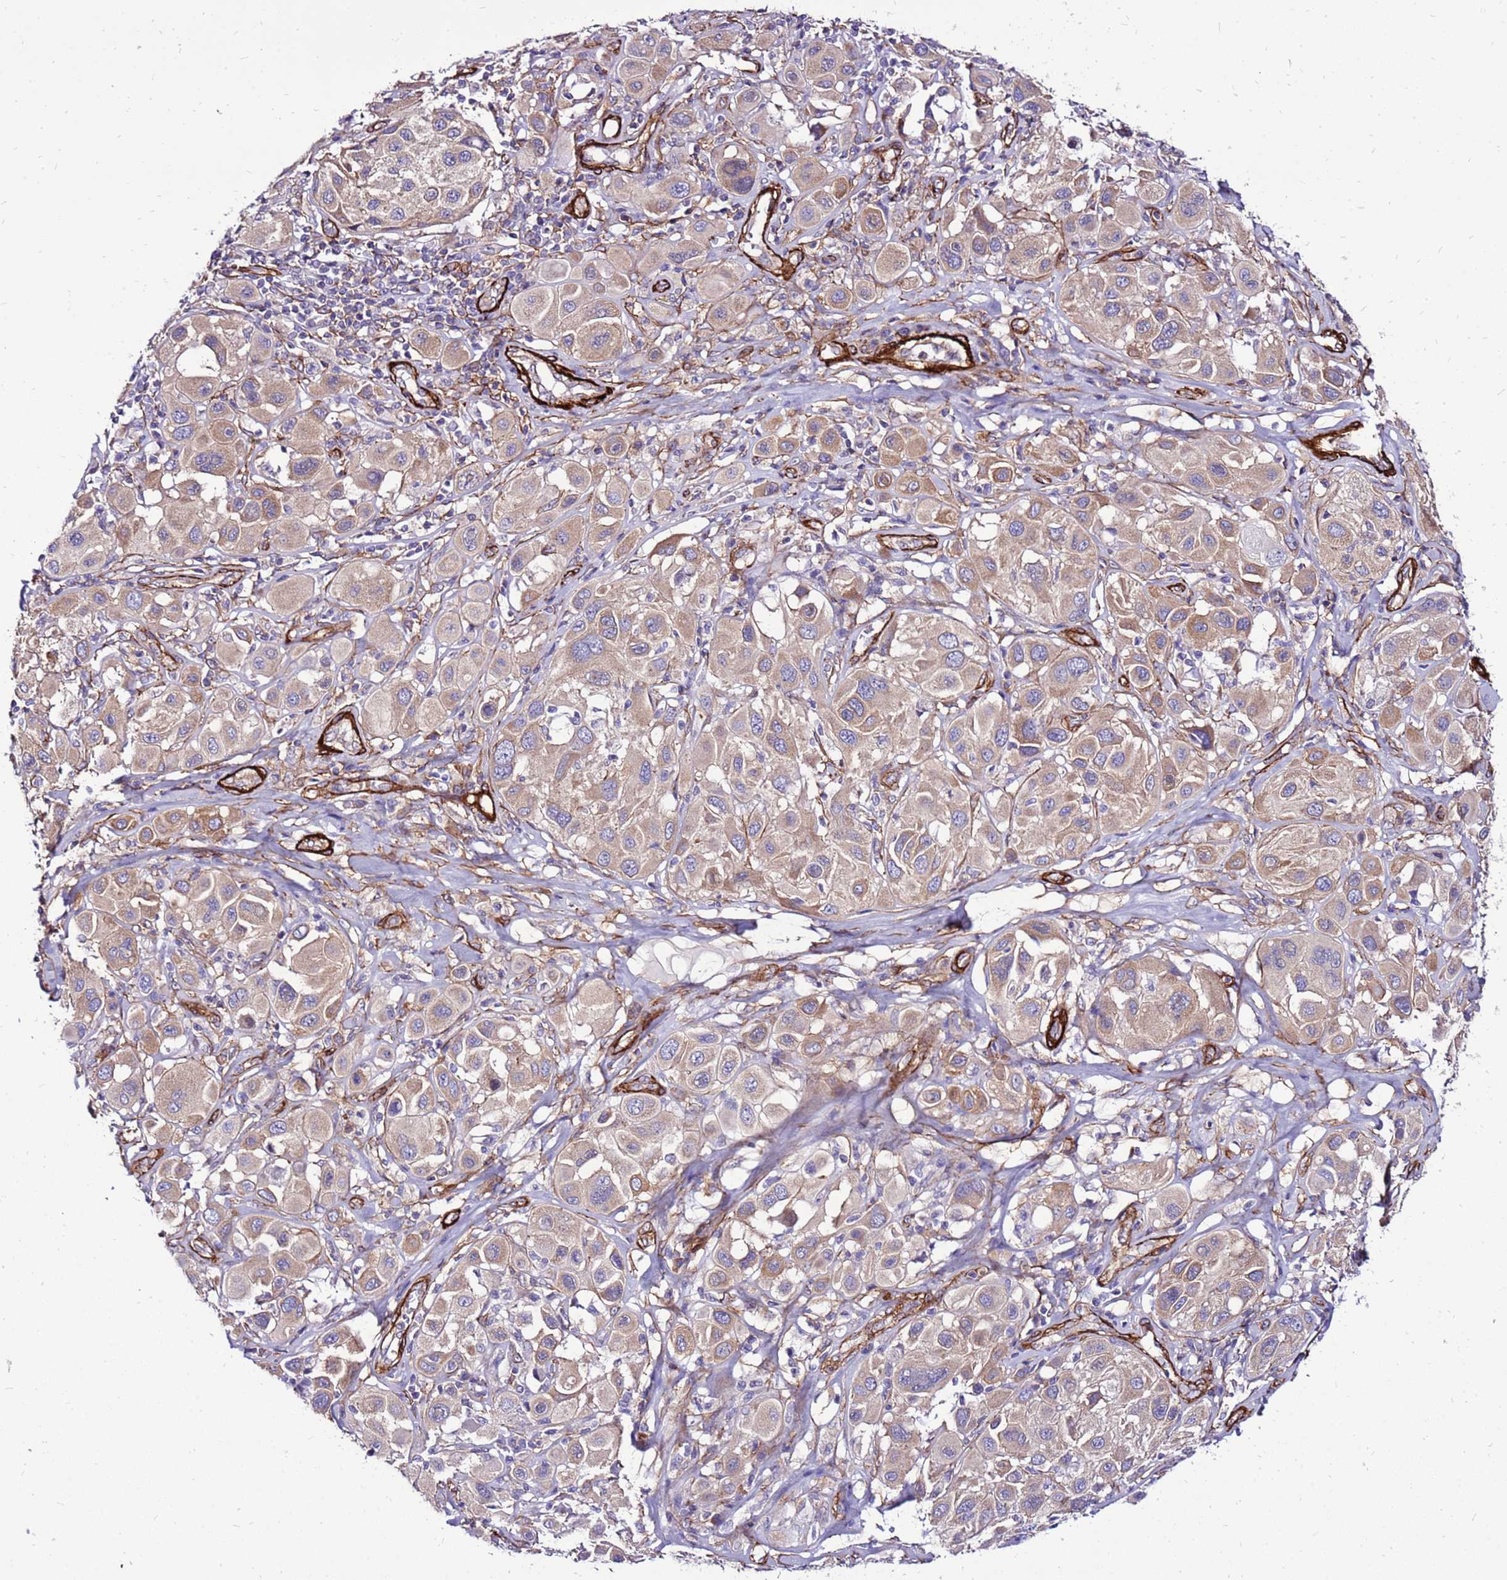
{"staining": {"intensity": "weak", "quantity": ">75%", "location": "cytoplasmic/membranous"}, "tissue": "melanoma", "cell_type": "Tumor cells", "image_type": "cancer", "snomed": [{"axis": "morphology", "description": "Malignant melanoma, Metastatic site"}, {"axis": "topography", "description": "Skin"}], "caption": "A low amount of weak cytoplasmic/membranous positivity is identified in about >75% of tumor cells in melanoma tissue.", "gene": "EI24", "patient": {"sex": "male", "age": 41}}